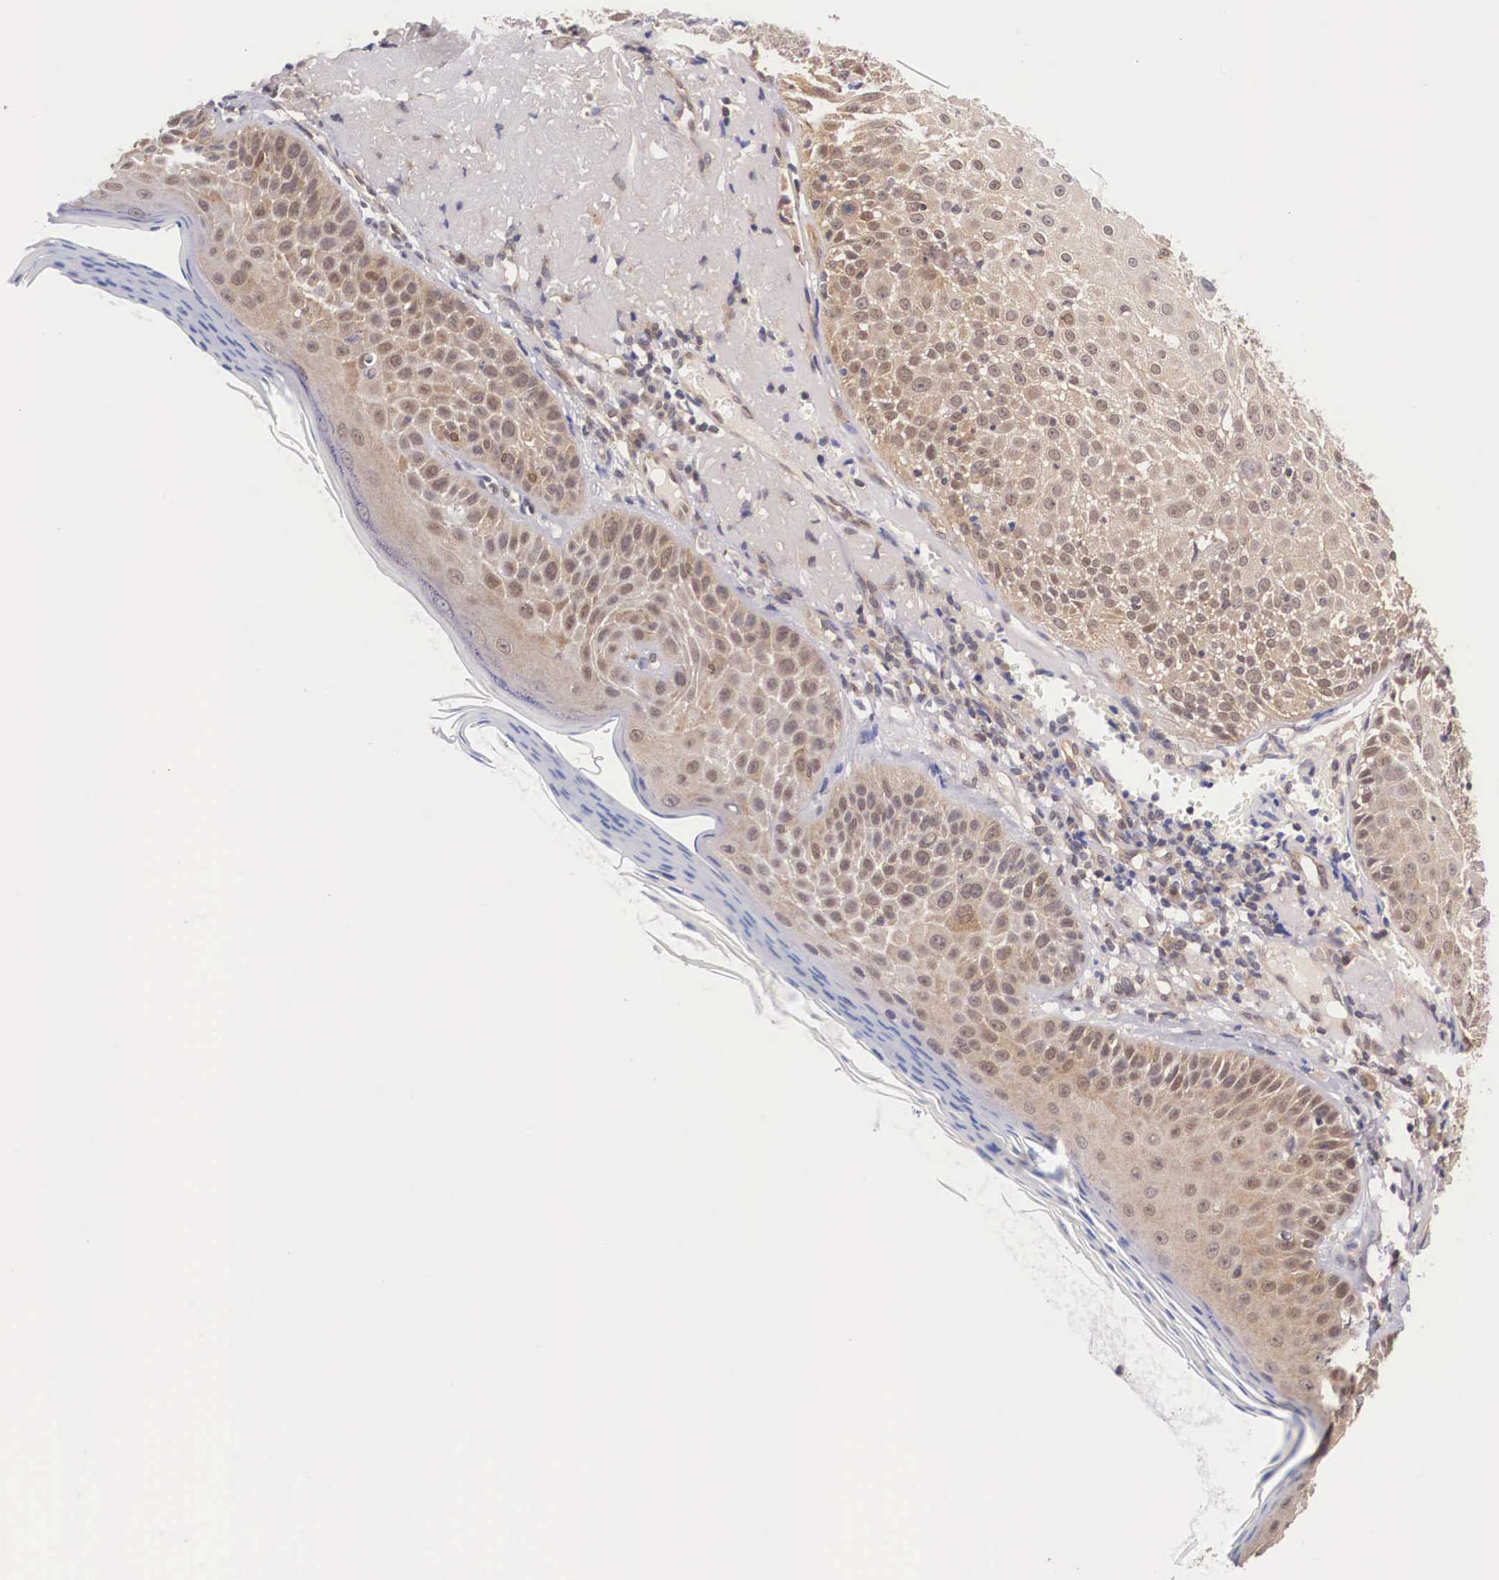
{"staining": {"intensity": "moderate", "quantity": ">75%", "location": "cytoplasmic/membranous"}, "tissue": "skin cancer", "cell_type": "Tumor cells", "image_type": "cancer", "snomed": [{"axis": "morphology", "description": "Squamous cell carcinoma, NOS"}, {"axis": "topography", "description": "Skin"}], "caption": "Human skin cancer (squamous cell carcinoma) stained with a brown dye demonstrates moderate cytoplasmic/membranous positive staining in about >75% of tumor cells.", "gene": "IGBP1", "patient": {"sex": "female", "age": 89}}